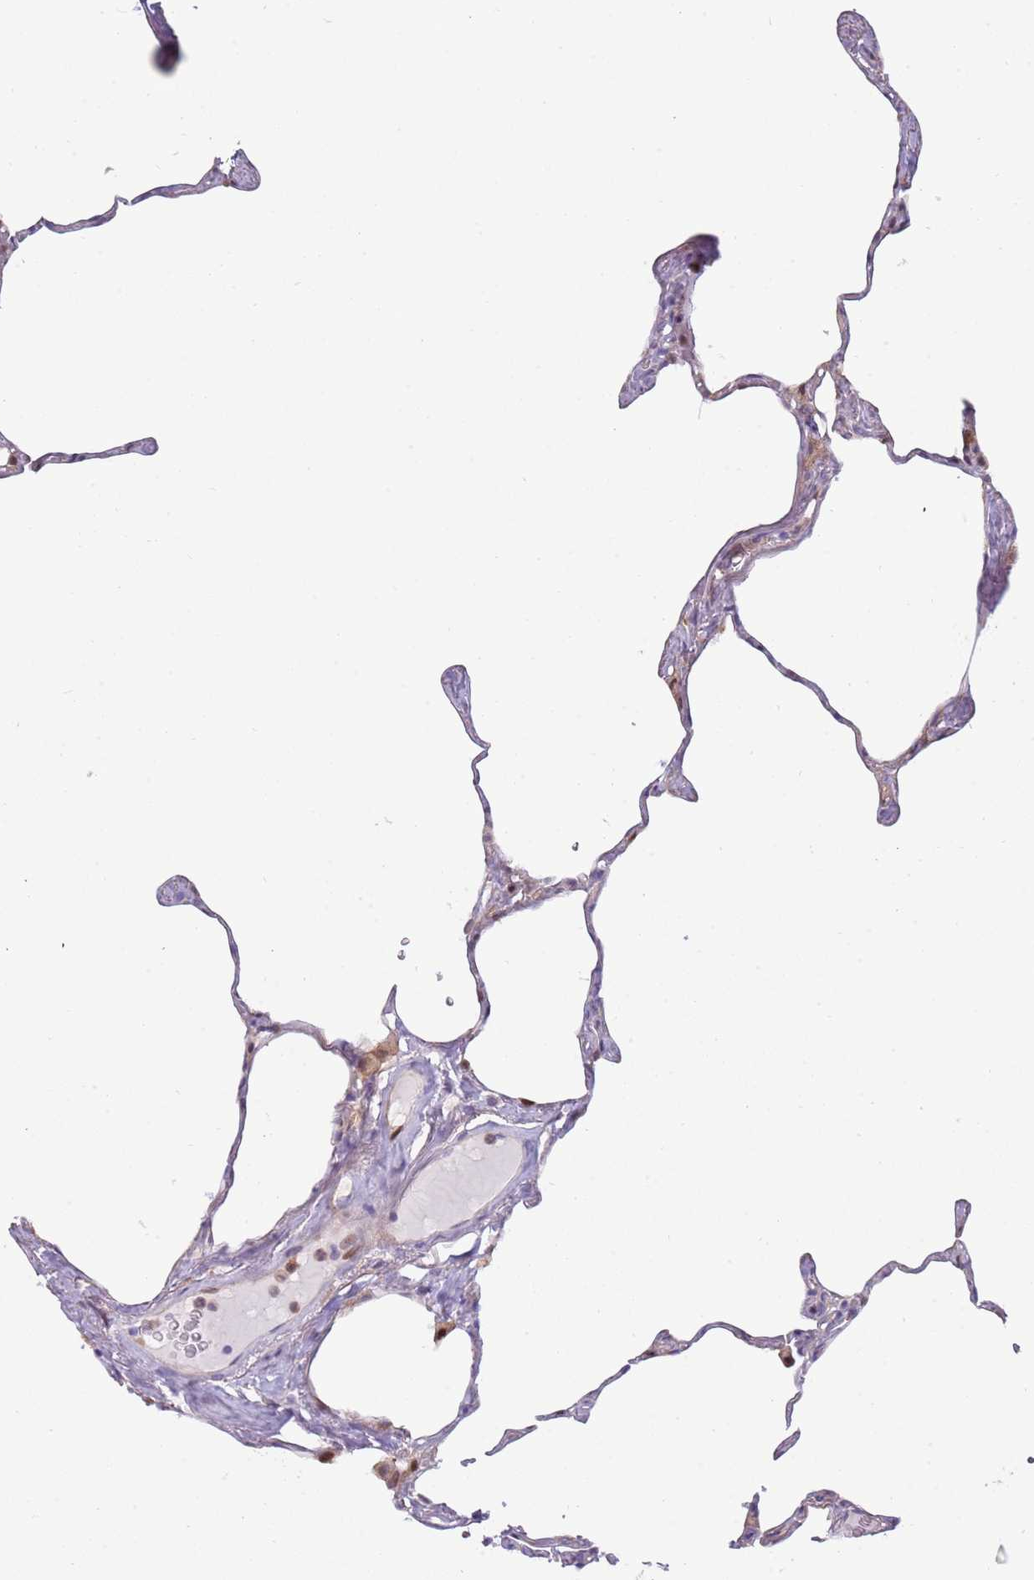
{"staining": {"intensity": "negative", "quantity": "none", "location": "none"}, "tissue": "lung", "cell_type": "Alveolar cells", "image_type": "normal", "snomed": [{"axis": "morphology", "description": "Normal tissue, NOS"}, {"axis": "topography", "description": "Lung"}], "caption": "This micrograph is of normal lung stained with IHC to label a protein in brown with the nuclei are counter-stained blue. There is no staining in alveolar cells.", "gene": "NBPF4", "patient": {"sex": "male", "age": 65}}